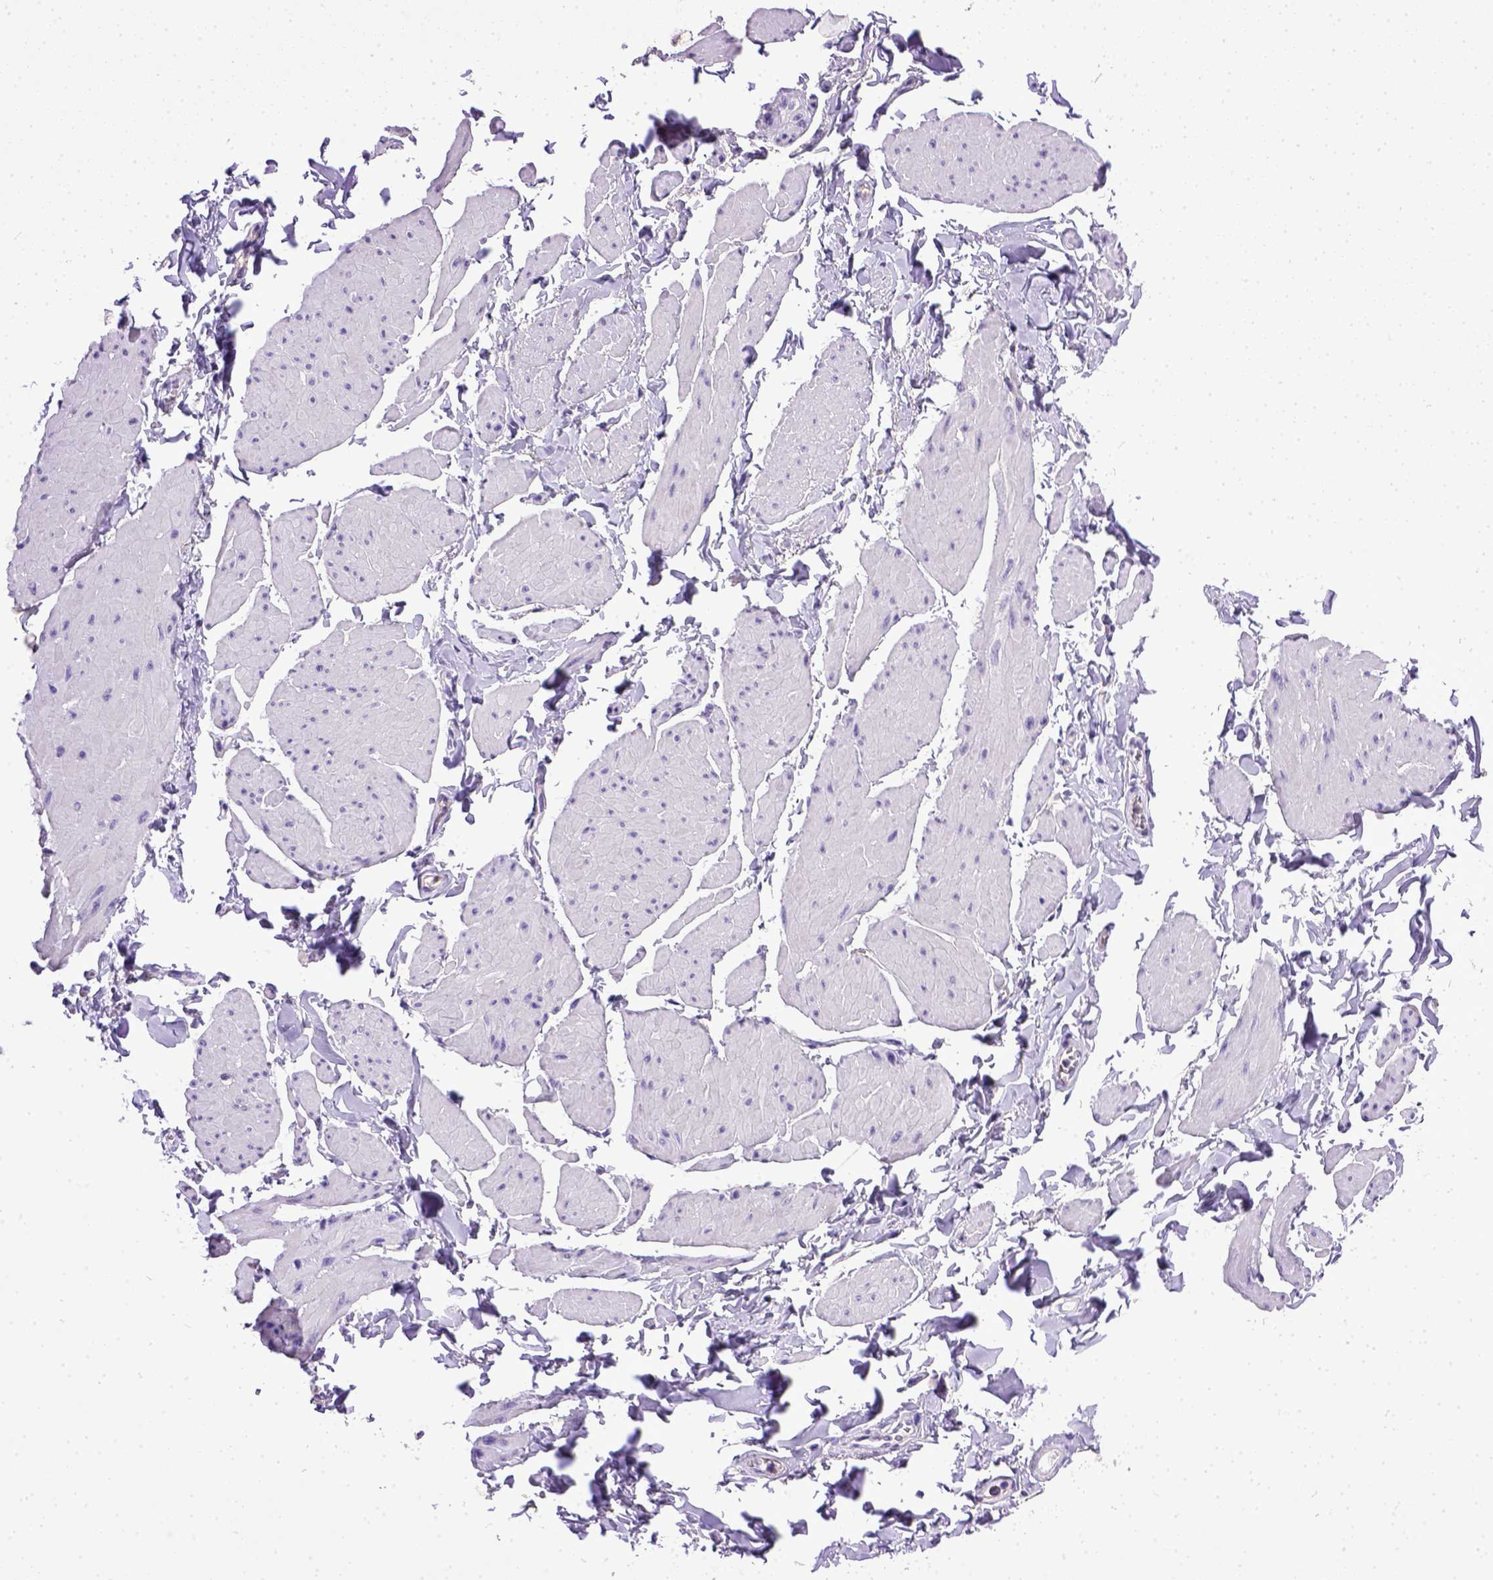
{"staining": {"intensity": "negative", "quantity": "none", "location": "none"}, "tissue": "smooth muscle", "cell_type": "Smooth muscle cells", "image_type": "normal", "snomed": [{"axis": "morphology", "description": "Normal tissue, NOS"}, {"axis": "topography", "description": "Adipose tissue"}, {"axis": "topography", "description": "Smooth muscle"}, {"axis": "topography", "description": "Peripheral nerve tissue"}], "caption": "DAB immunohistochemical staining of normal human smooth muscle displays no significant staining in smooth muscle cells.", "gene": "ENG", "patient": {"sex": "male", "age": 83}}